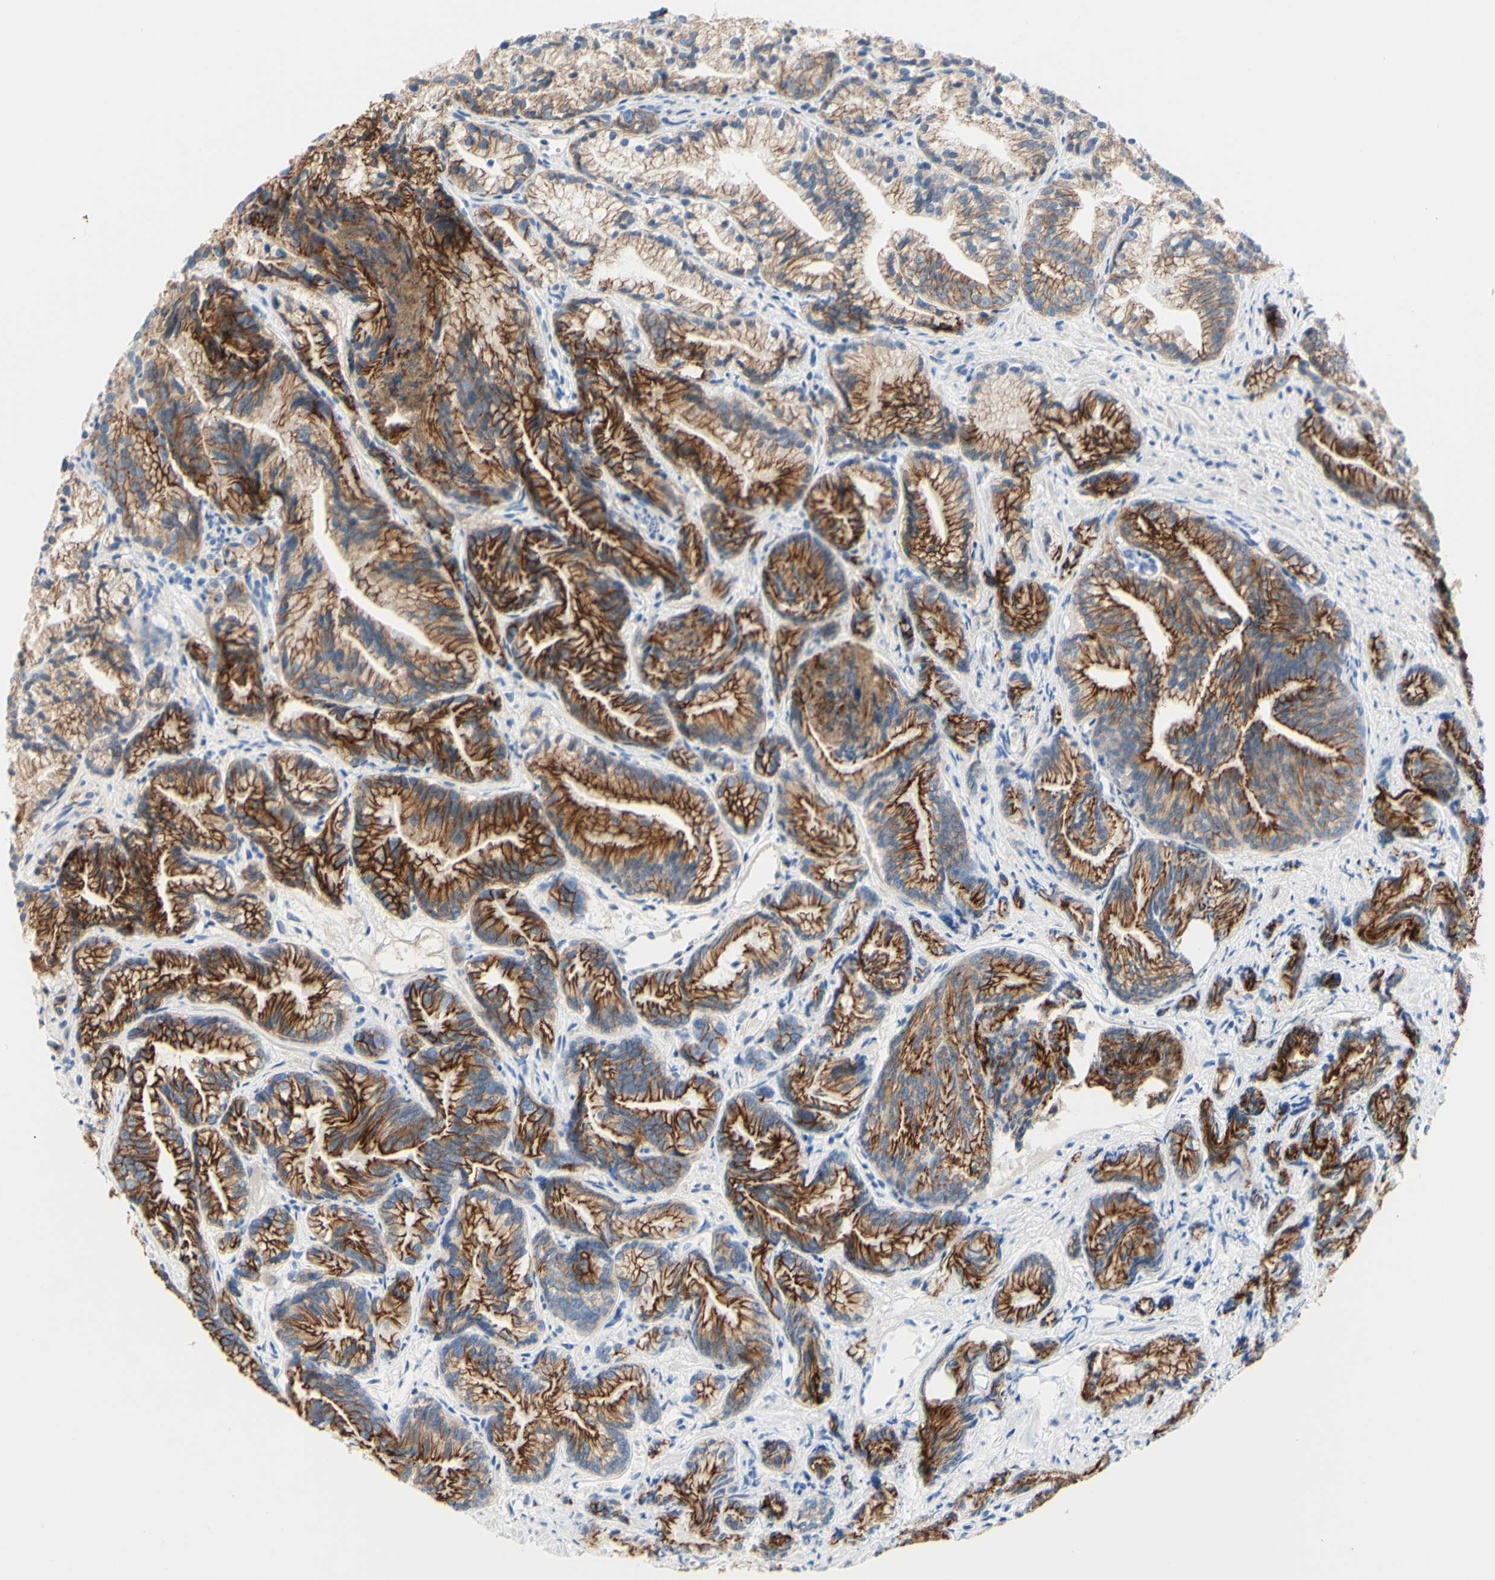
{"staining": {"intensity": "strong", "quantity": ">75%", "location": "cytoplasmic/membranous"}, "tissue": "prostate cancer", "cell_type": "Tumor cells", "image_type": "cancer", "snomed": [{"axis": "morphology", "description": "Adenocarcinoma, Low grade"}, {"axis": "topography", "description": "Prostate"}], "caption": "Tumor cells show strong cytoplasmic/membranous staining in about >75% of cells in prostate adenocarcinoma (low-grade). (Stains: DAB in brown, nuclei in blue, Microscopy: brightfield microscopy at high magnification).", "gene": "DSC2", "patient": {"sex": "male", "age": 89}}